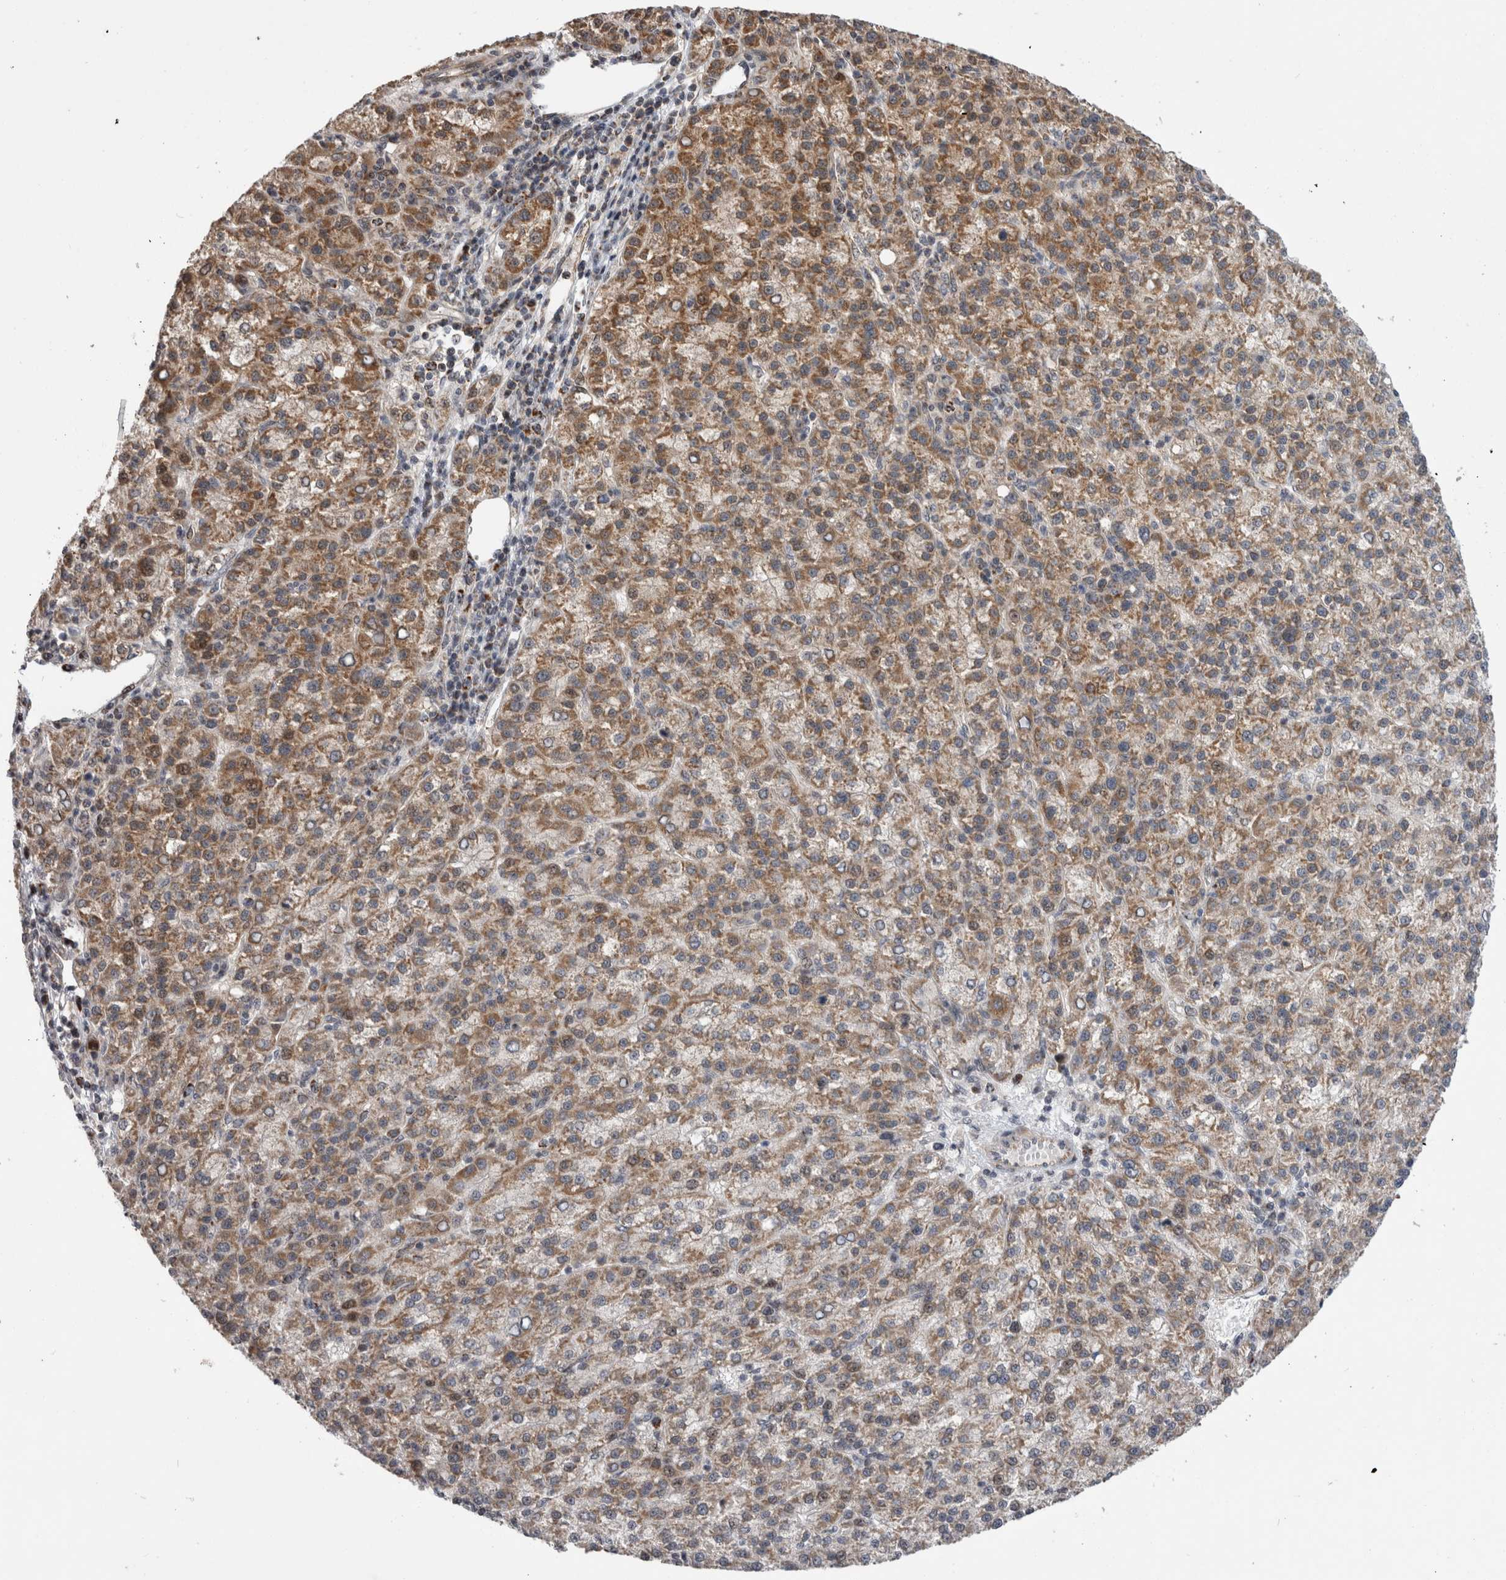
{"staining": {"intensity": "moderate", "quantity": ">75%", "location": "cytoplasmic/membranous"}, "tissue": "liver cancer", "cell_type": "Tumor cells", "image_type": "cancer", "snomed": [{"axis": "morphology", "description": "Carcinoma, Hepatocellular, NOS"}, {"axis": "topography", "description": "Liver"}], "caption": "Moderate cytoplasmic/membranous protein positivity is identified in about >75% of tumor cells in liver cancer (hepatocellular carcinoma).", "gene": "MRPL37", "patient": {"sex": "female", "age": 58}}